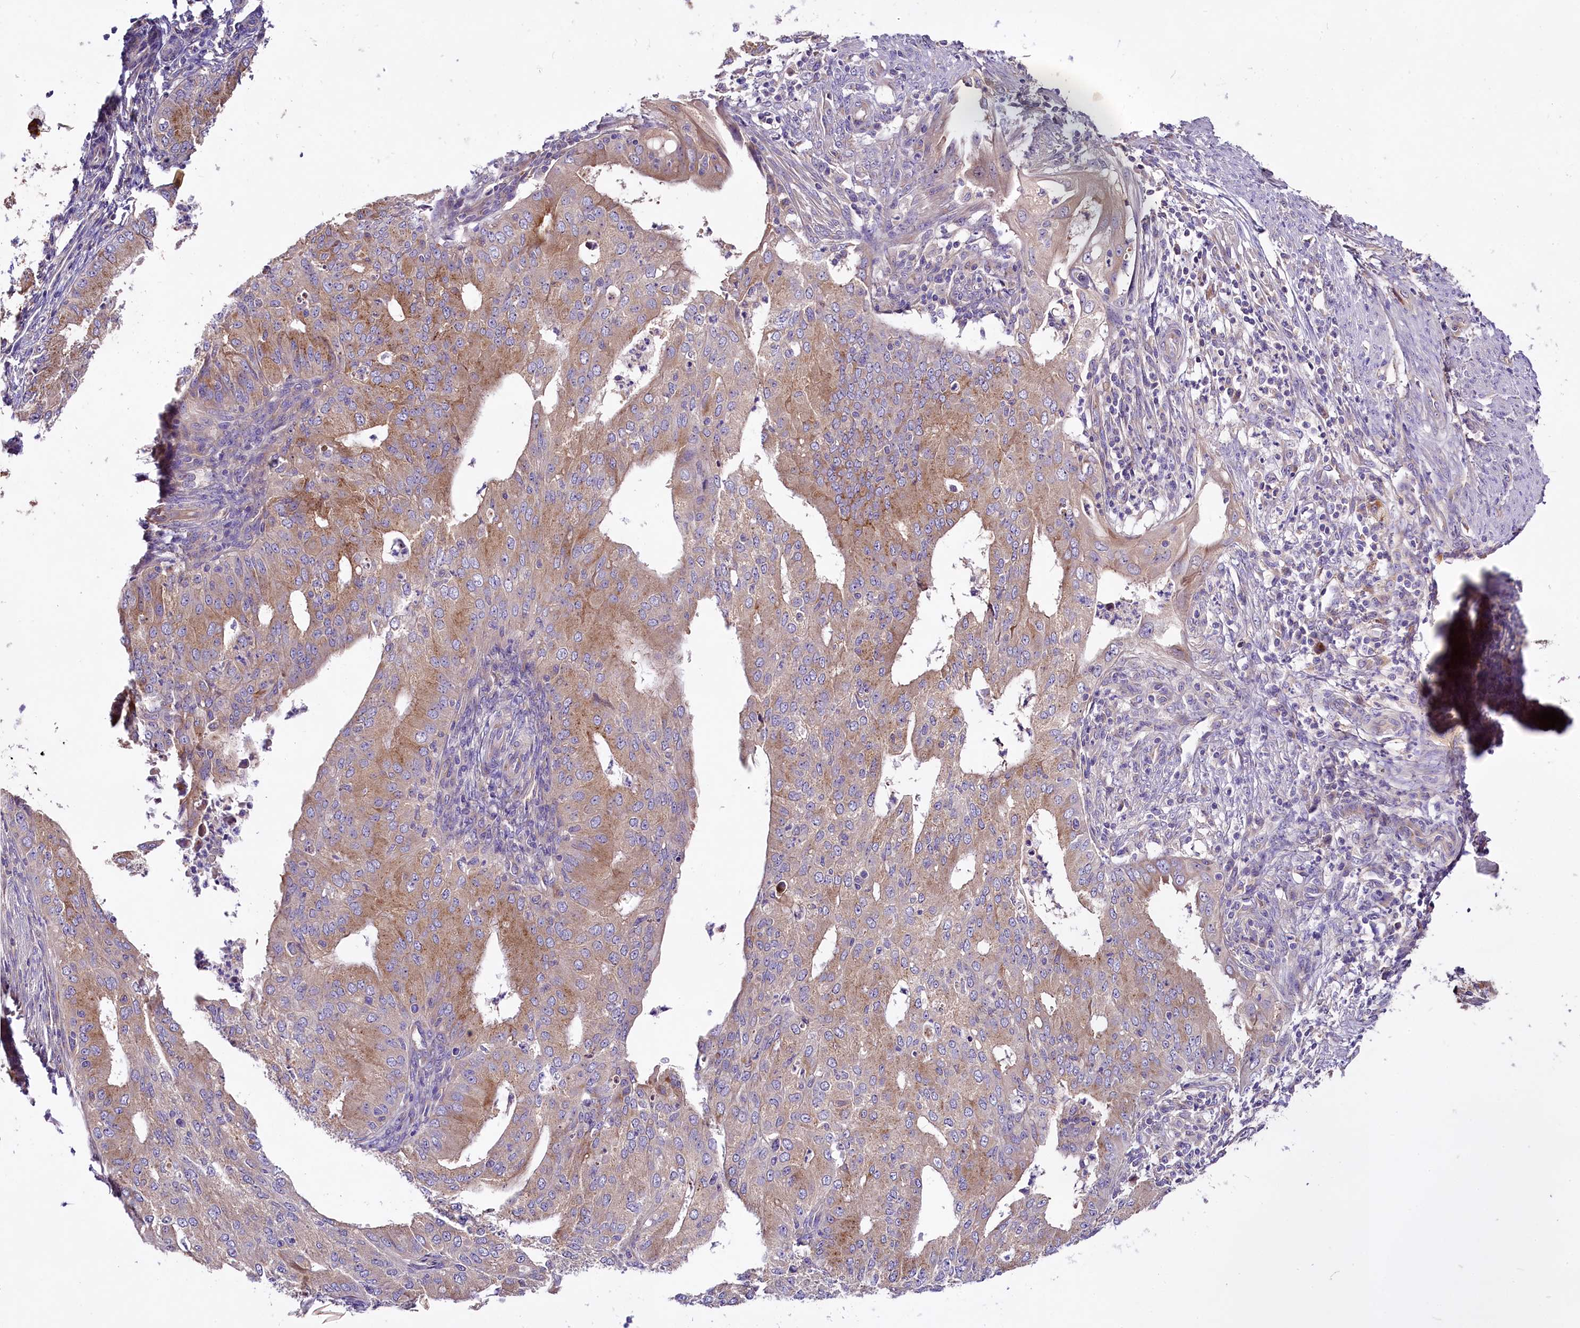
{"staining": {"intensity": "moderate", "quantity": "25%-75%", "location": "cytoplasmic/membranous"}, "tissue": "endometrial cancer", "cell_type": "Tumor cells", "image_type": "cancer", "snomed": [{"axis": "morphology", "description": "Adenocarcinoma, NOS"}, {"axis": "topography", "description": "Endometrium"}], "caption": "Protein staining exhibits moderate cytoplasmic/membranous expression in about 25%-75% of tumor cells in endometrial cancer (adenocarcinoma).", "gene": "PEMT", "patient": {"sex": "female", "age": 50}}